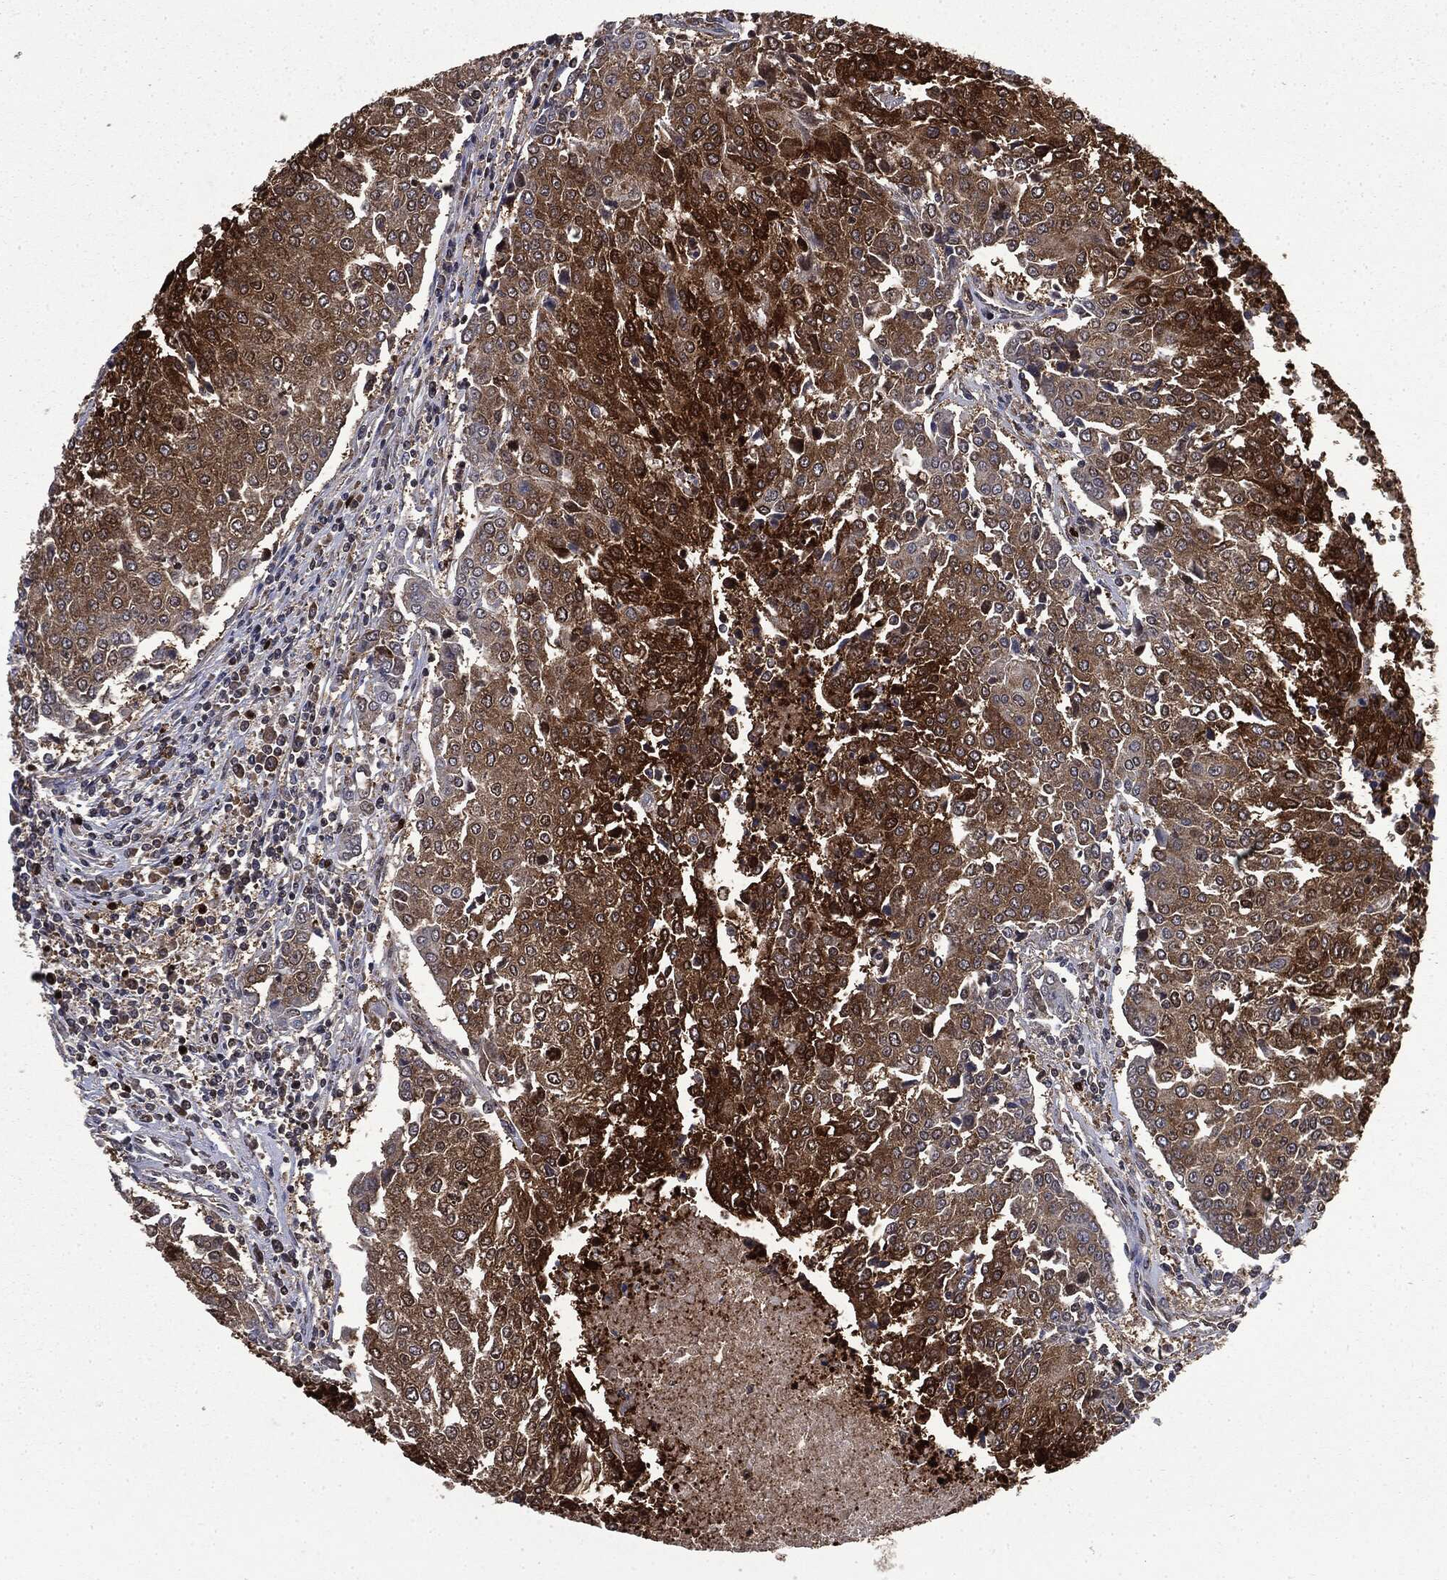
{"staining": {"intensity": "strong", "quantity": "25%-75%", "location": "cytoplasmic/membranous"}, "tissue": "urothelial cancer", "cell_type": "Tumor cells", "image_type": "cancer", "snomed": [{"axis": "morphology", "description": "Urothelial carcinoma, High grade"}, {"axis": "topography", "description": "Urinary bladder"}], "caption": "DAB immunohistochemical staining of urothelial cancer exhibits strong cytoplasmic/membranous protein staining in about 25%-75% of tumor cells.", "gene": "GPI", "patient": {"sex": "female", "age": 85}}